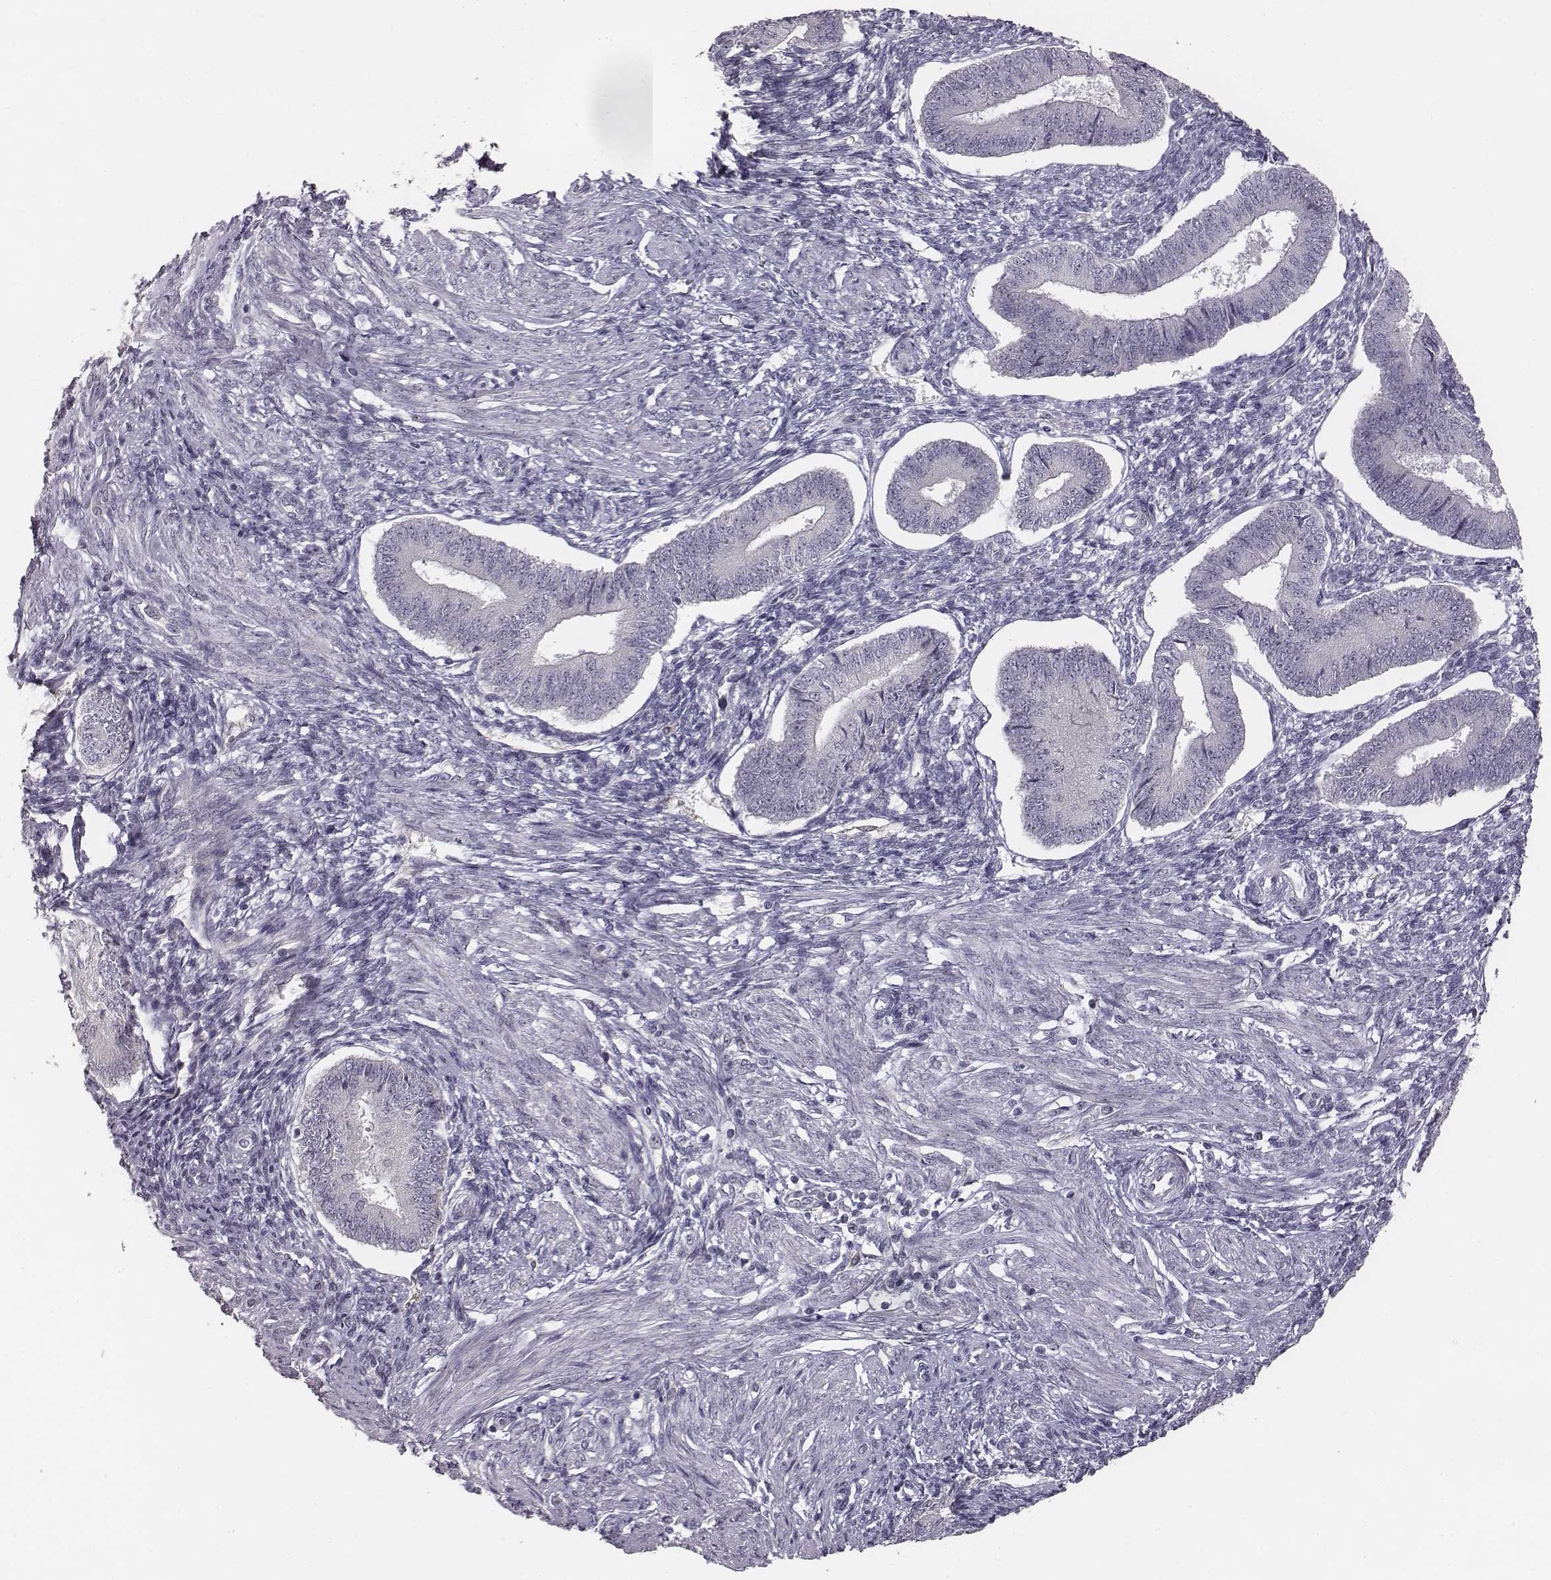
{"staining": {"intensity": "negative", "quantity": "none", "location": "none"}, "tissue": "endometrium", "cell_type": "Cells in endometrial stroma", "image_type": "normal", "snomed": [{"axis": "morphology", "description": "Normal tissue, NOS"}, {"axis": "topography", "description": "Endometrium"}], "caption": "This is an immunohistochemistry photomicrograph of normal human endometrium. There is no expression in cells in endometrial stroma.", "gene": "NIFK", "patient": {"sex": "female", "age": 42}}